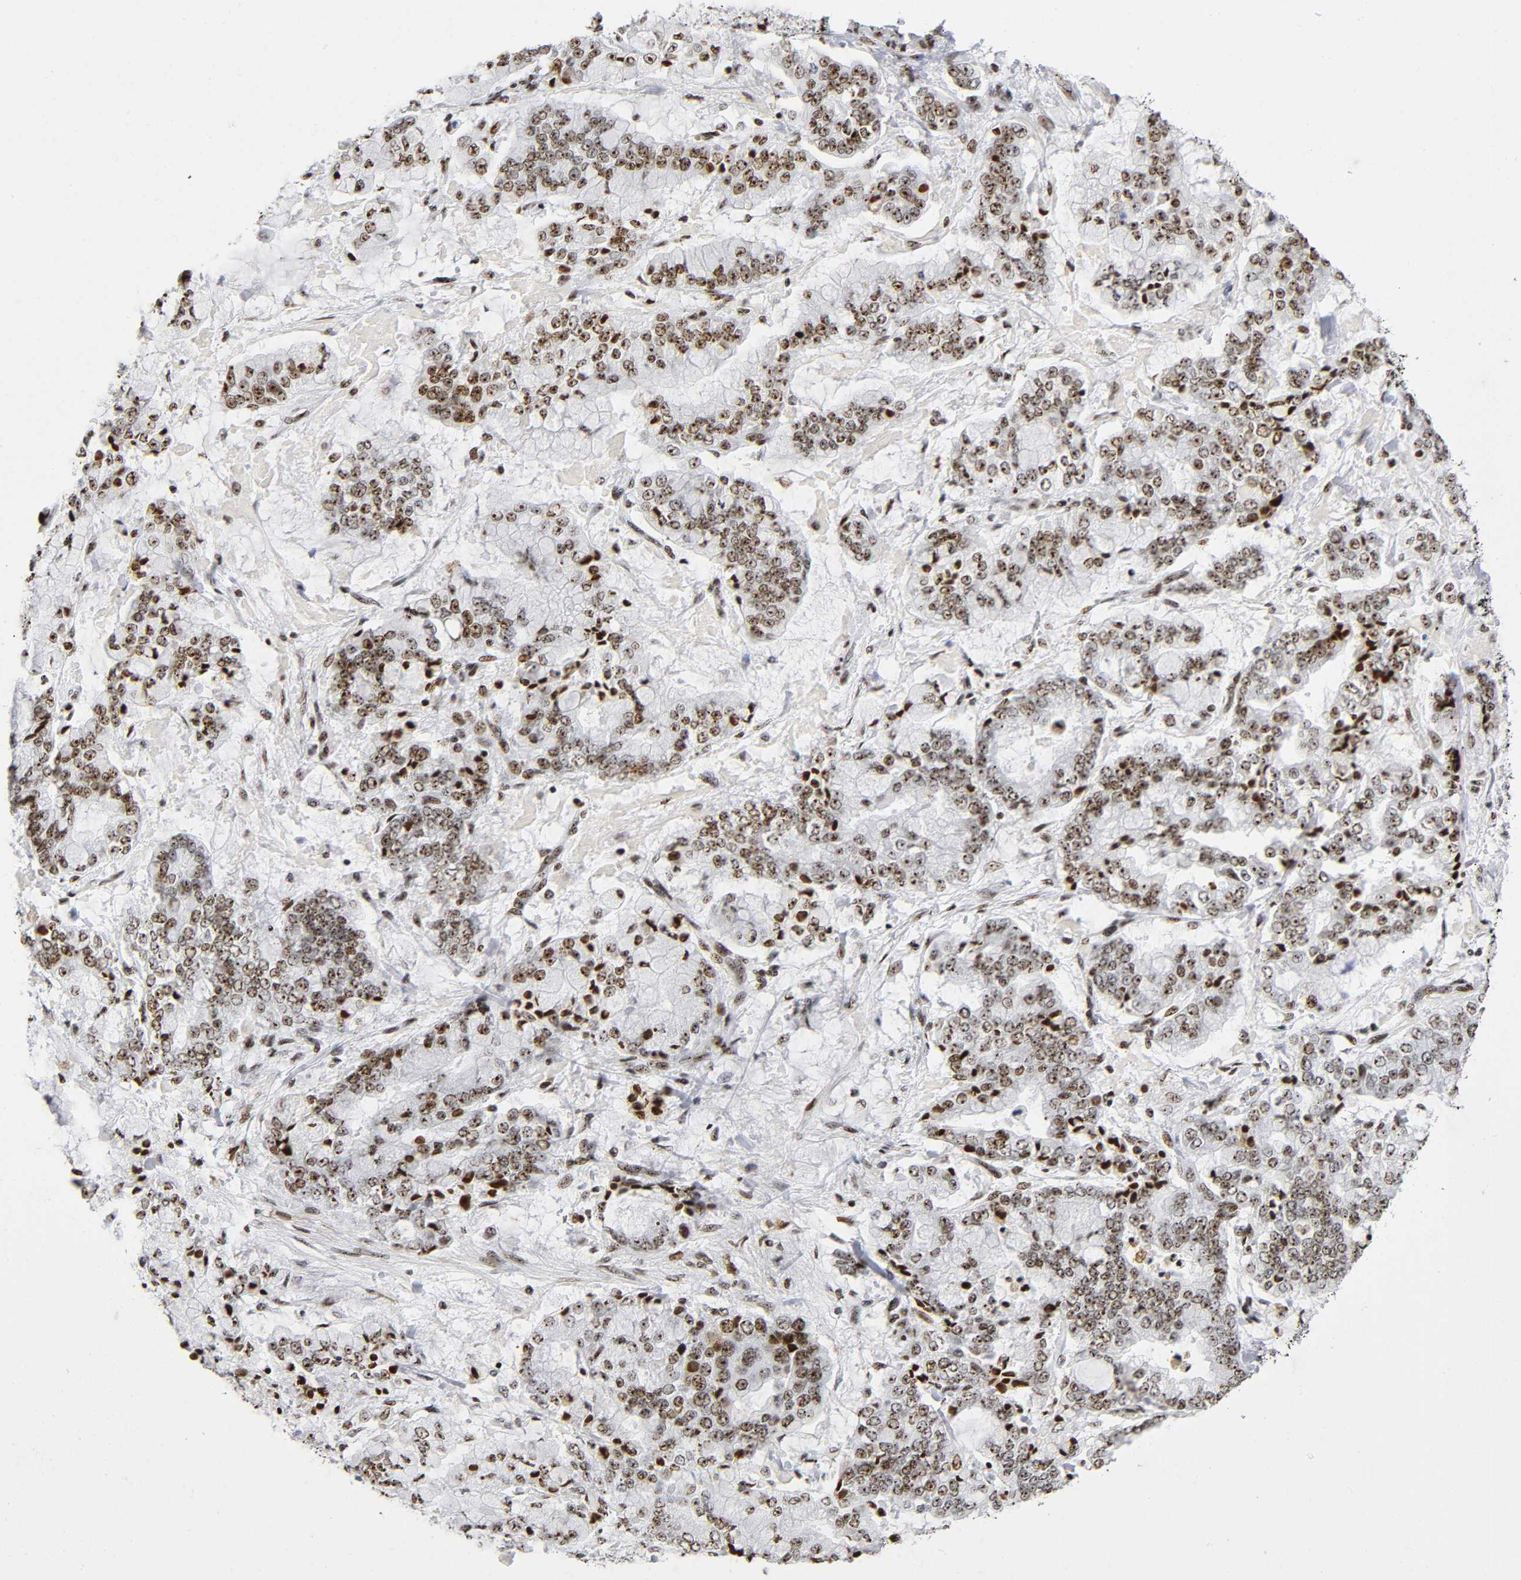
{"staining": {"intensity": "strong", "quantity": ">75%", "location": "nuclear"}, "tissue": "stomach cancer", "cell_type": "Tumor cells", "image_type": "cancer", "snomed": [{"axis": "morphology", "description": "Normal tissue, NOS"}, {"axis": "morphology", "description": "Adenocarcinoma, NOS"}, {"axis": "topography", "description": "Stomach, upper"}, {"axis": "topography", "description": "Stomach"}], "caption": "About >75% of tumor cells in human stomach adenocarcinoma show strong nuclear protein expression as visualized by brown immunohistochemical staining.", "gene": "UBTF", "patient": {"sex": "male", "age": 76}}